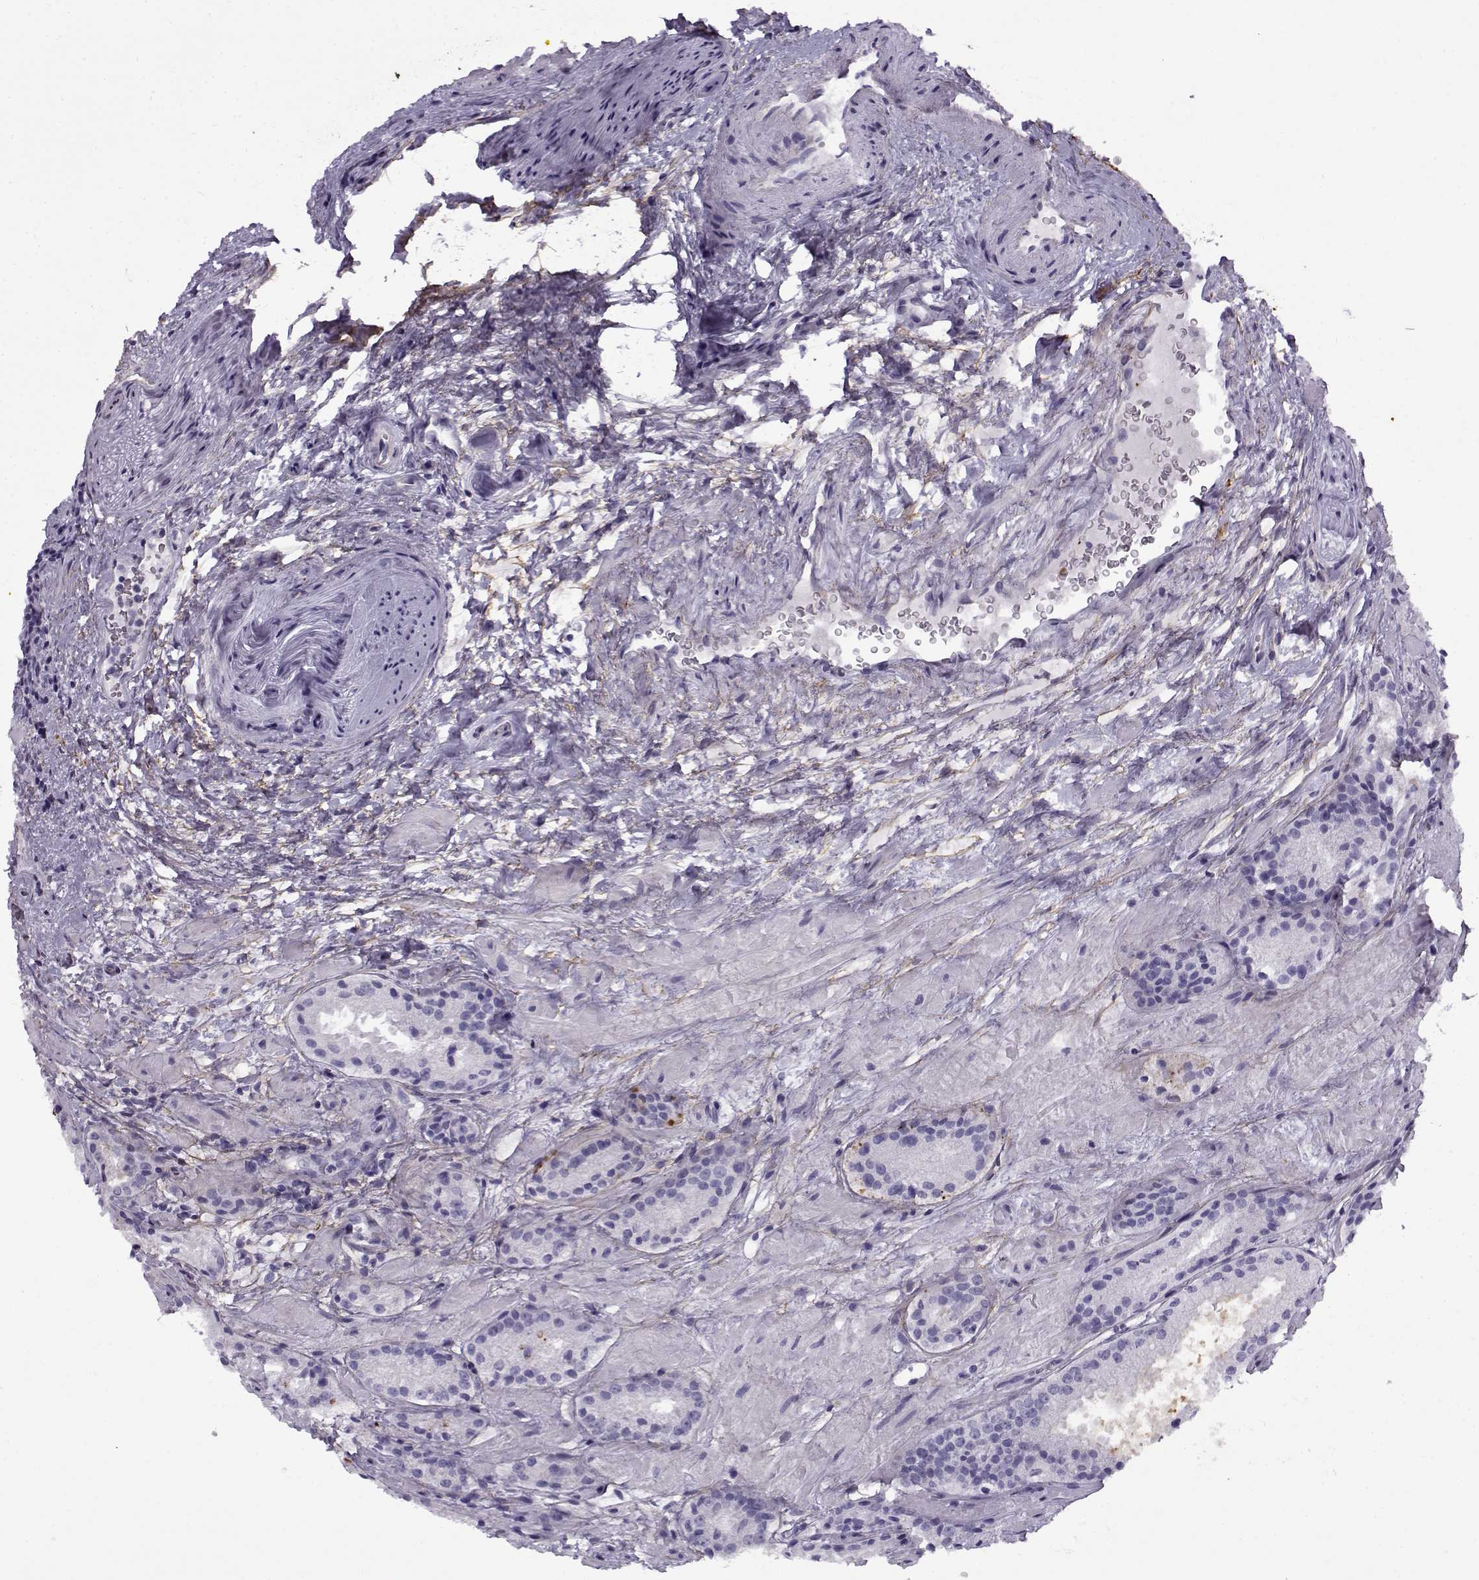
{"staining": {"intensity": "negative", "quantity": "none", "location": "none"}, "tissue": "prostate cancer", "cell_type": "Tumor cells", "image_type": "cancer", "snomed": [{"axis": "morphology", "description": "Adenocarcinoma, NOS"}, {"axis": "morphology", "description": "Adenocarcinoma, High grade"}, {"axis": "topography", "description": "Prostate"}], "caption": "Tumor cells show no significant protein positivity in high-grade adenocarcinoma (prostate).", "gene": "GTSF1L", "patient": {"sex": "male", "age": 62}}